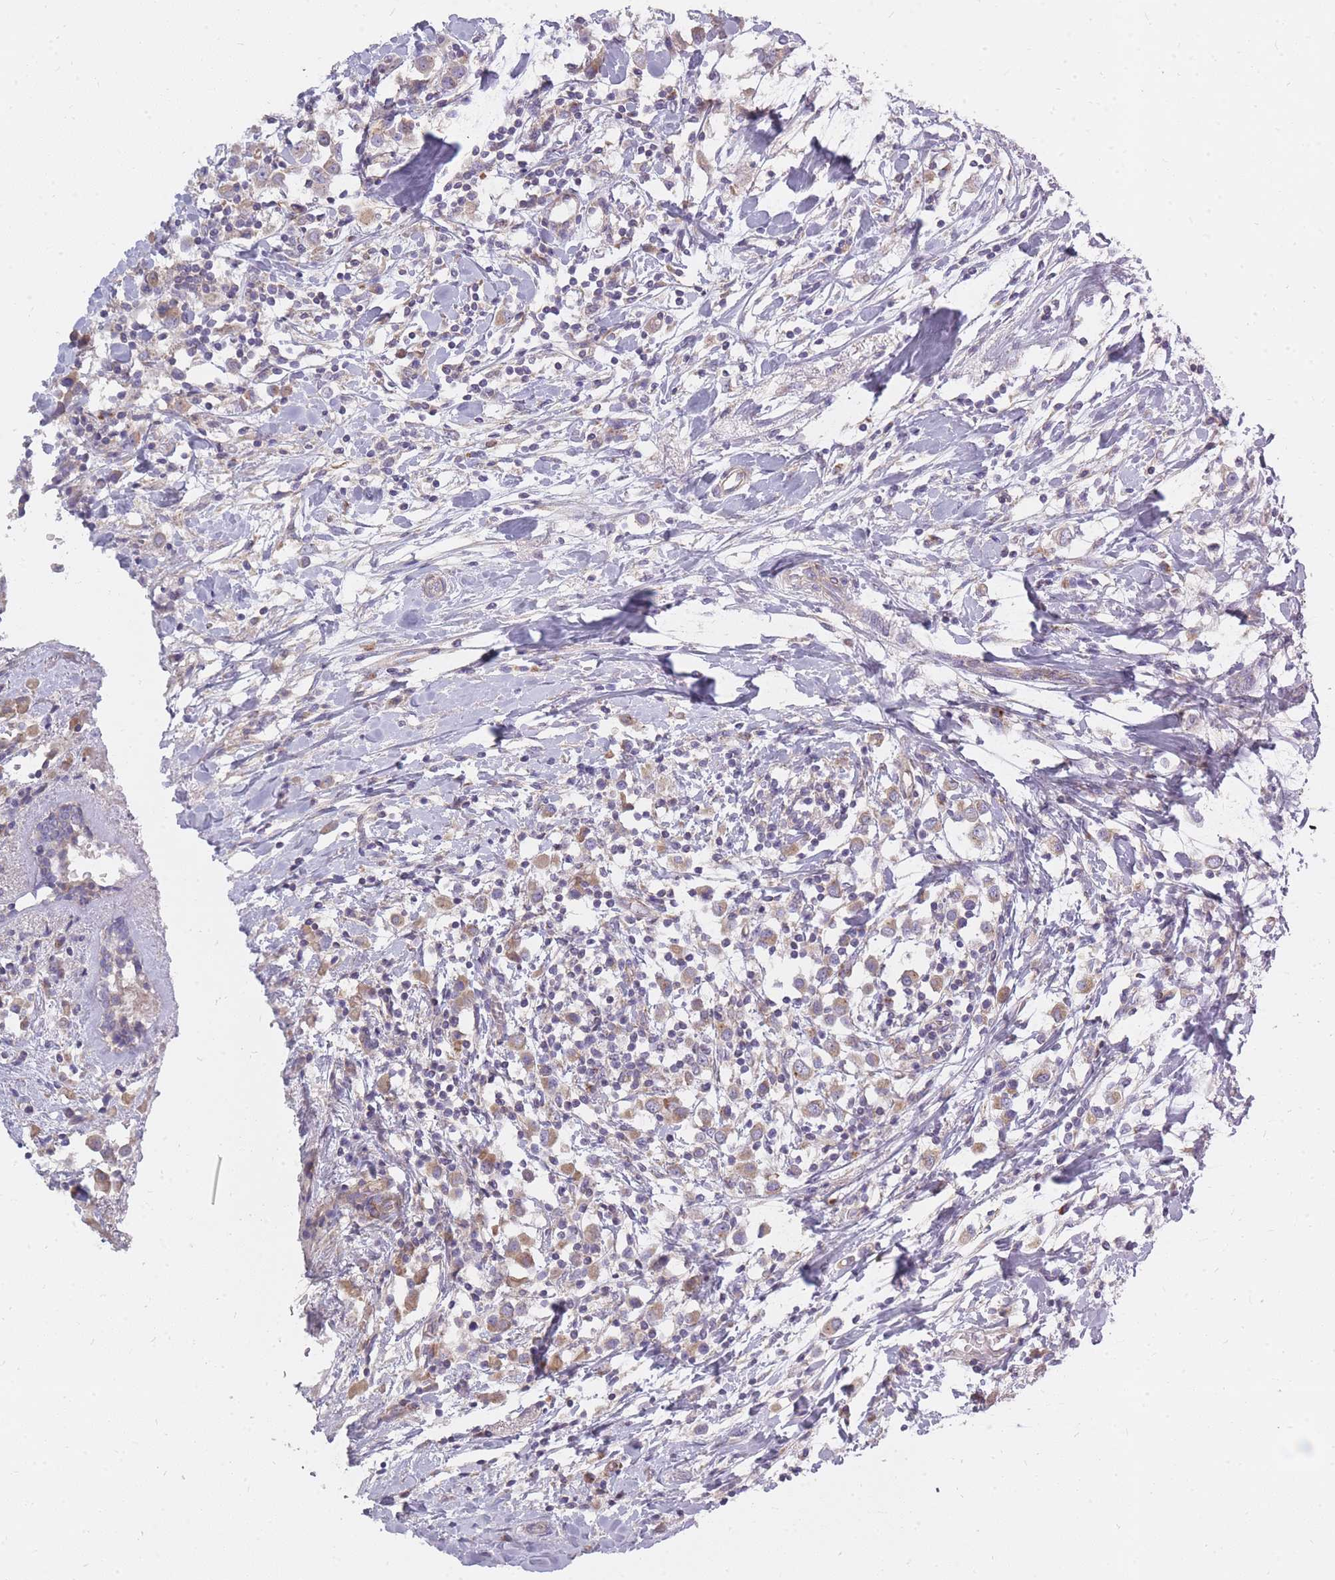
{"staining": {"intensity": "moderate", "quantity": "25%-75%", "location": "cytoplasmic/membranous"}, "tissue": "breast cancer", "cell_type": "Tumor cells", "image_type": "cancer", "snomed": [{"axis": "morphology", "description": "Duct carcinoma"}, {"axis": "topography", "description": "Breast"}], "caption": "Tumor cells reveal medium levels of moderate cytoplasmic/membranous staining in about 25%-75% of cells in human breast infiltrating ductal carcinoma.", "gene": "ALKBH4", "patient": {"sex": "female", "age": 61}}